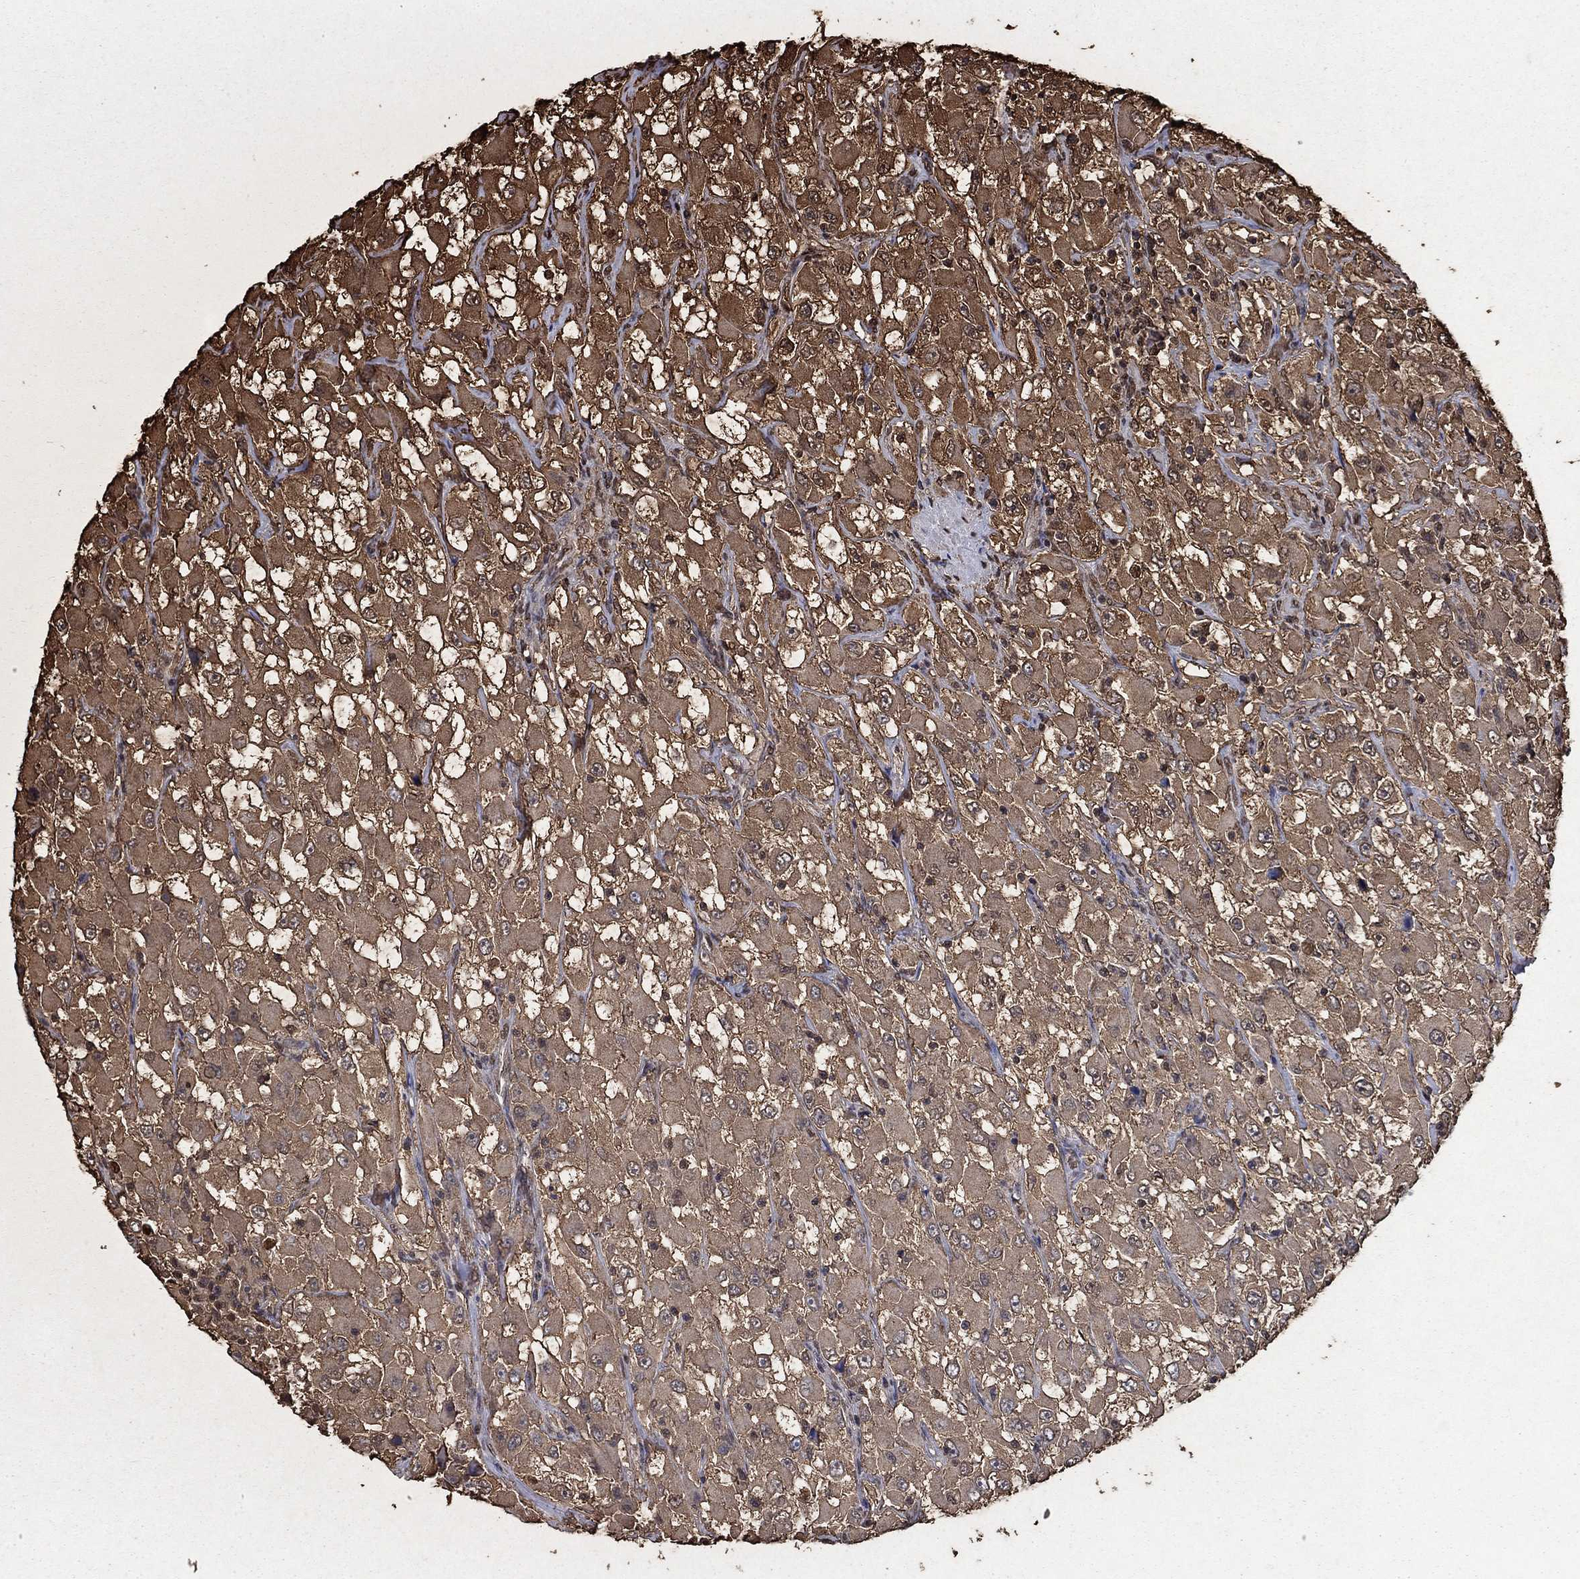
{"staining": {"intensity": "moderate", "quantity": "25%-75%", "location": "cytoplasmic/membranous"}, "tissue": "renal cancer", "cell_type": "Tumor cells", "image_type": "cancer", "snomed": [{"axis": "morphology", "description": "Adenocarcinoma, NOS"}, {"axis": "topography", "description": "Kidney"}], "caption": "A brown stain shows moderate cytoplasmic/membranous expression of a protein in human renal cancer tumor cells.", "gene": "GAPDH", "patient": {"sex": "female", "age": 52}}